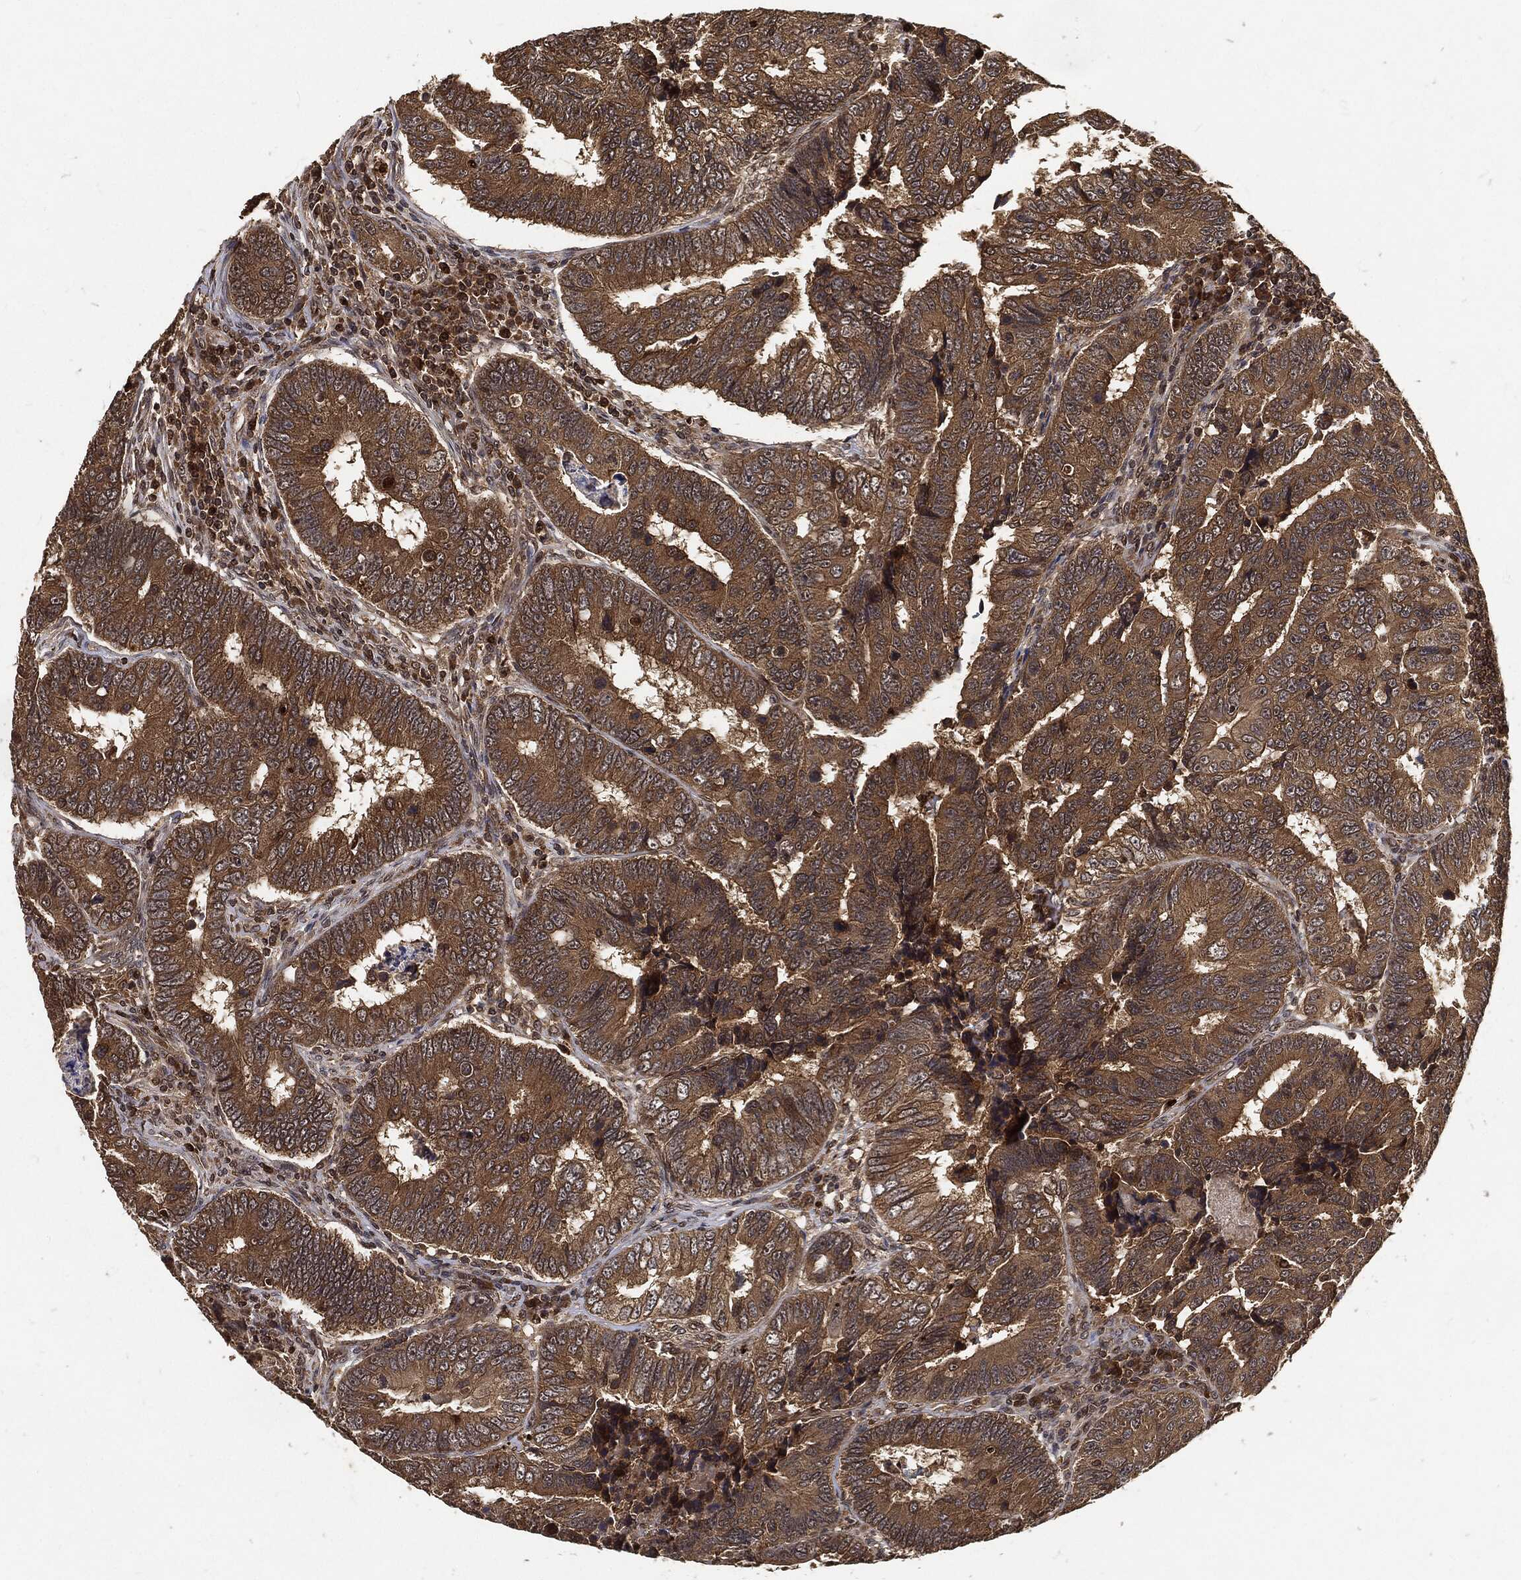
{"staining": {"intensity": "moderate", "quantity": ">75%", "location": "cytoplasmic/membranous"}, "tissue": "colorectal cancer", "cell_type": "Tumor cells", "image_type": "cancer", "snomed": [{"axis": "morphology", "description": "Adenocarcinoma, NOS"}, {"axis": "topography", "description": "Colon"}], "caption": "The immunohistochemical stain shows moderate cytoplasmic/membranous staining in tumor cells of adenocarcinoma (colorectal) tissue.", "gene": "ZNF226", "patient": {"sex": "female", "age": 72}}